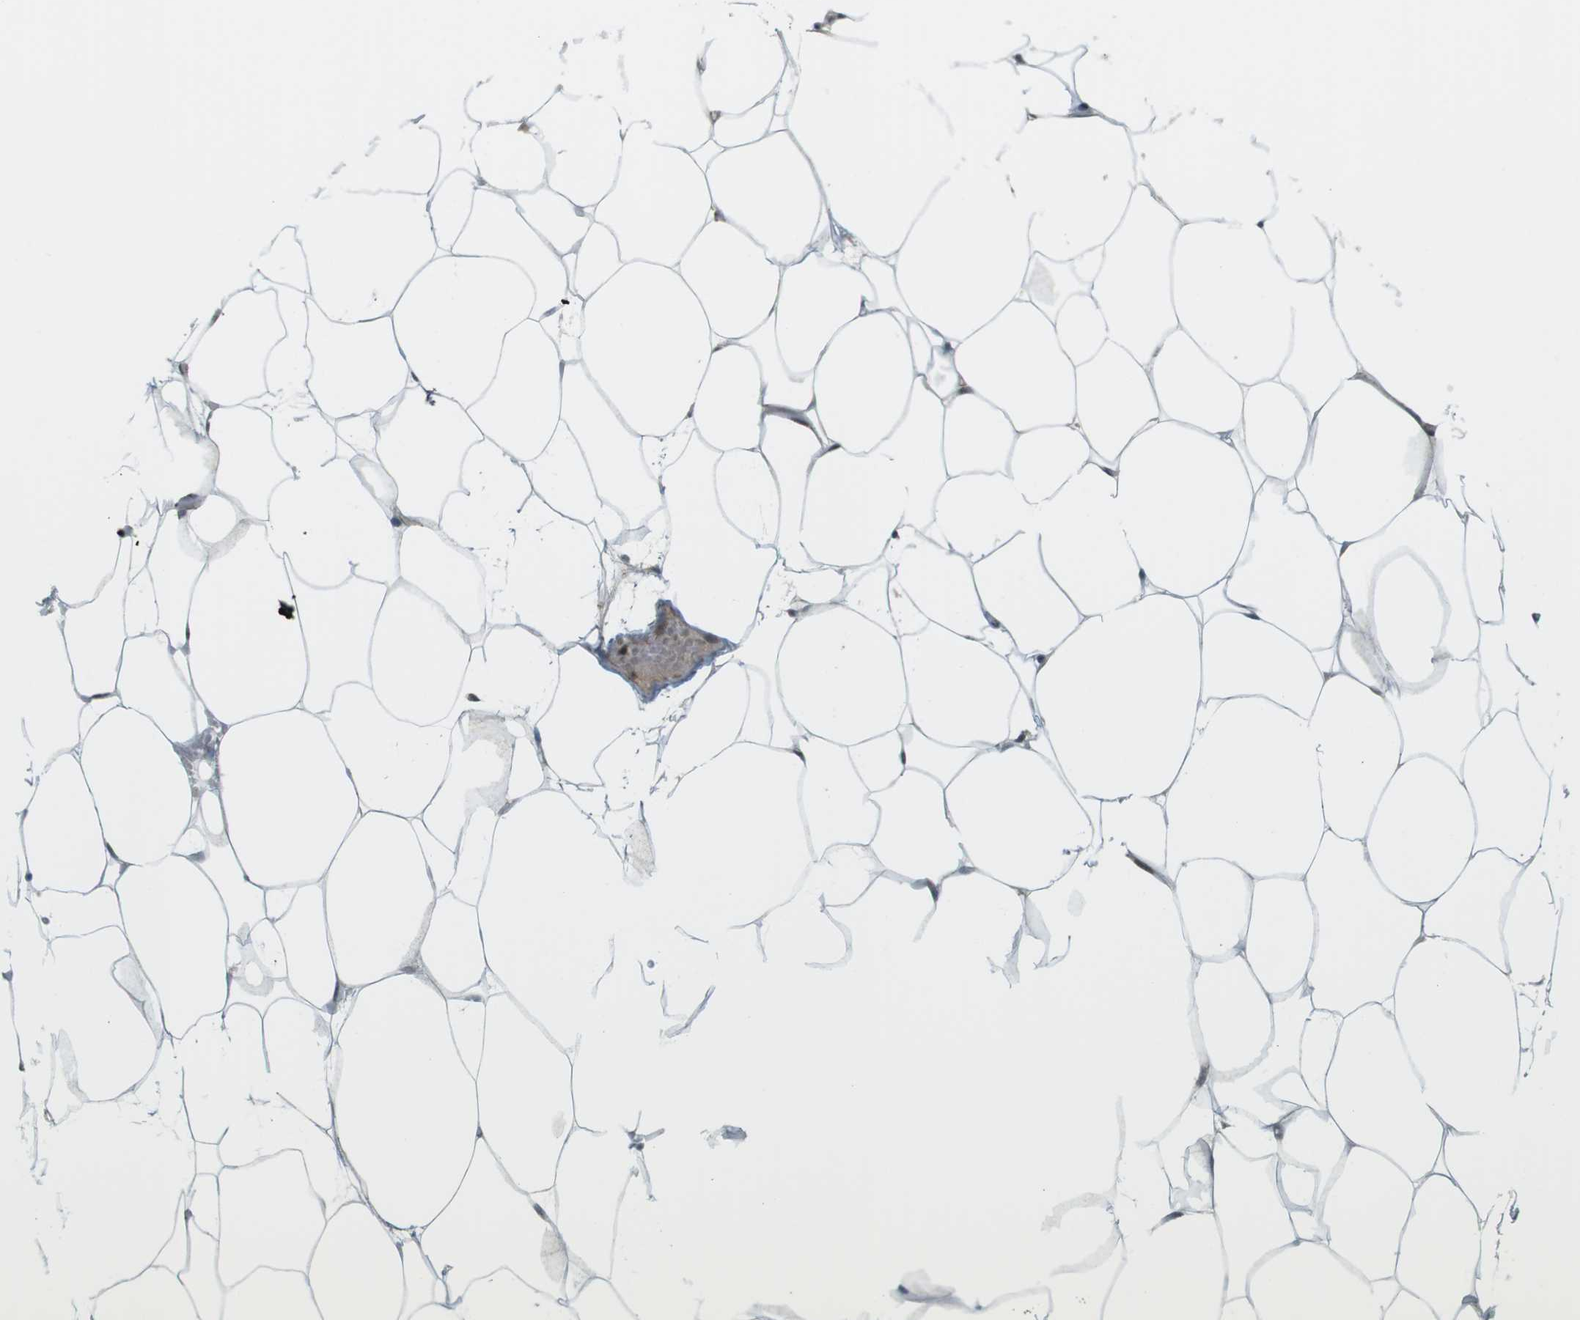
{"staining": {"intensity": "weak", "quantity": ">75%", "location": "cytoplasmic/membranous,nuclear"}, "tissue": "adipose tissue", "cell_type": "Adipocytes", "image_type": "normal", "snomed": [{"axis": "morphology", "description": "Normal tissue, NOS"}, {"axis": "topography", "description": "Breast"}, {"axis": "topography", "description": "Adipose tissue"}], "caption": "Human adipose tissue stained with a brown dye demonstrates weak cytoplasmic/membranous,nuclear positive staining in approximately >75% of adipocytes.", "gene": "PPP1R13B", "patient": {"sex": "female", "age": 25}}